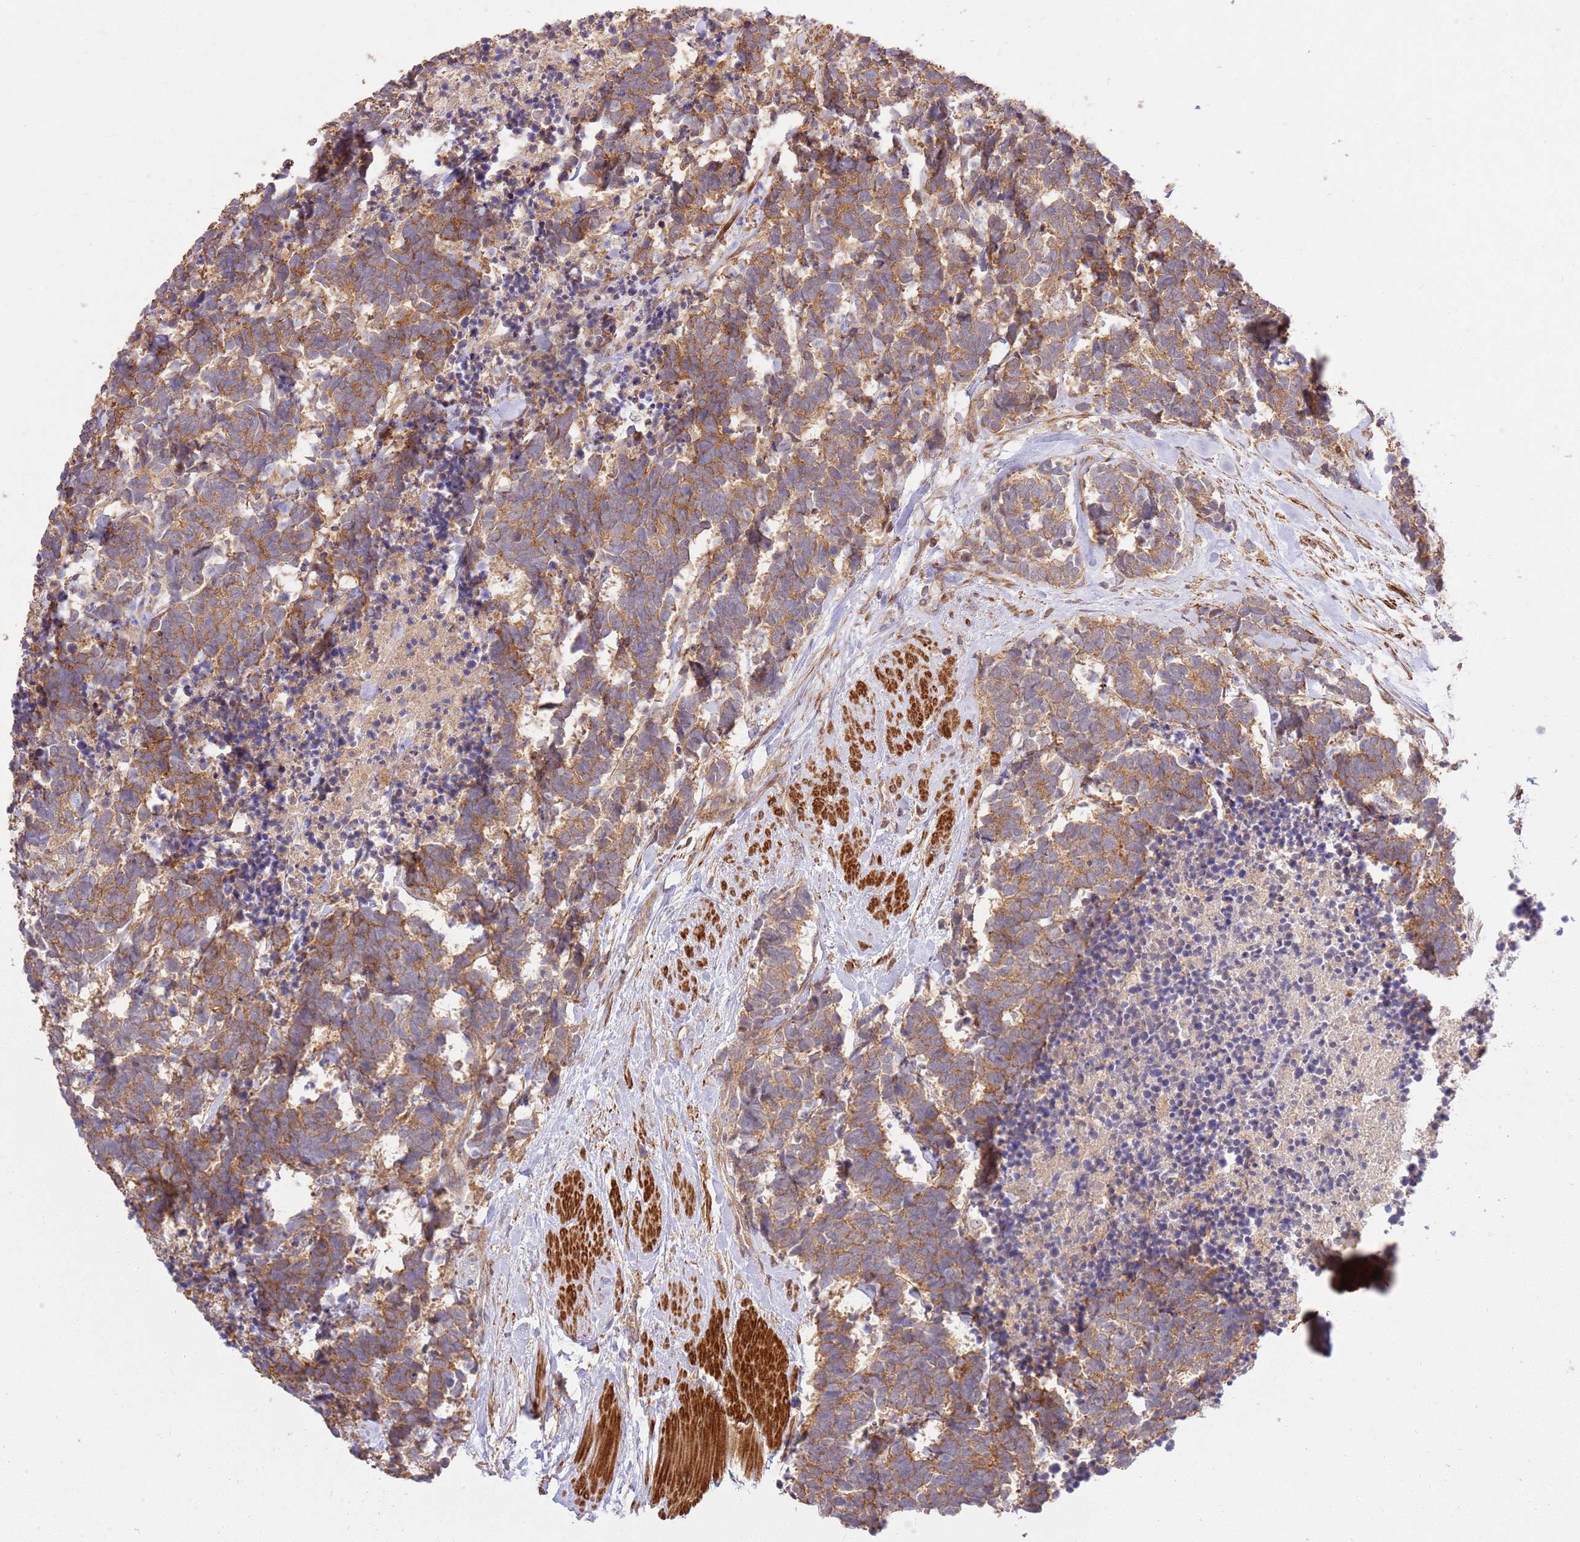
{"staining": {"intensity": "moderate", "quantity": ">75%", "location": "cytoplasmic/membranous"}, "tissue": "carcinoid", "cell_type": "Tumor cells", "image_type": "cancer", "snomed": [{"axis": "morphology", "description": "Carcinoma, NOS"}, {"axis": "morphology", "description": "Carcinoid, malignant, NOS"}, {"axis": "topography", "description": "Prostate"}], "caption": "Carcinoid stained for a protein (brown) displays moderate cytoplasmic/membranous positive expression in about >75% of tumor cells.", "gene": "GAREM1", "patient": {"sex": "male", "age": 57}}